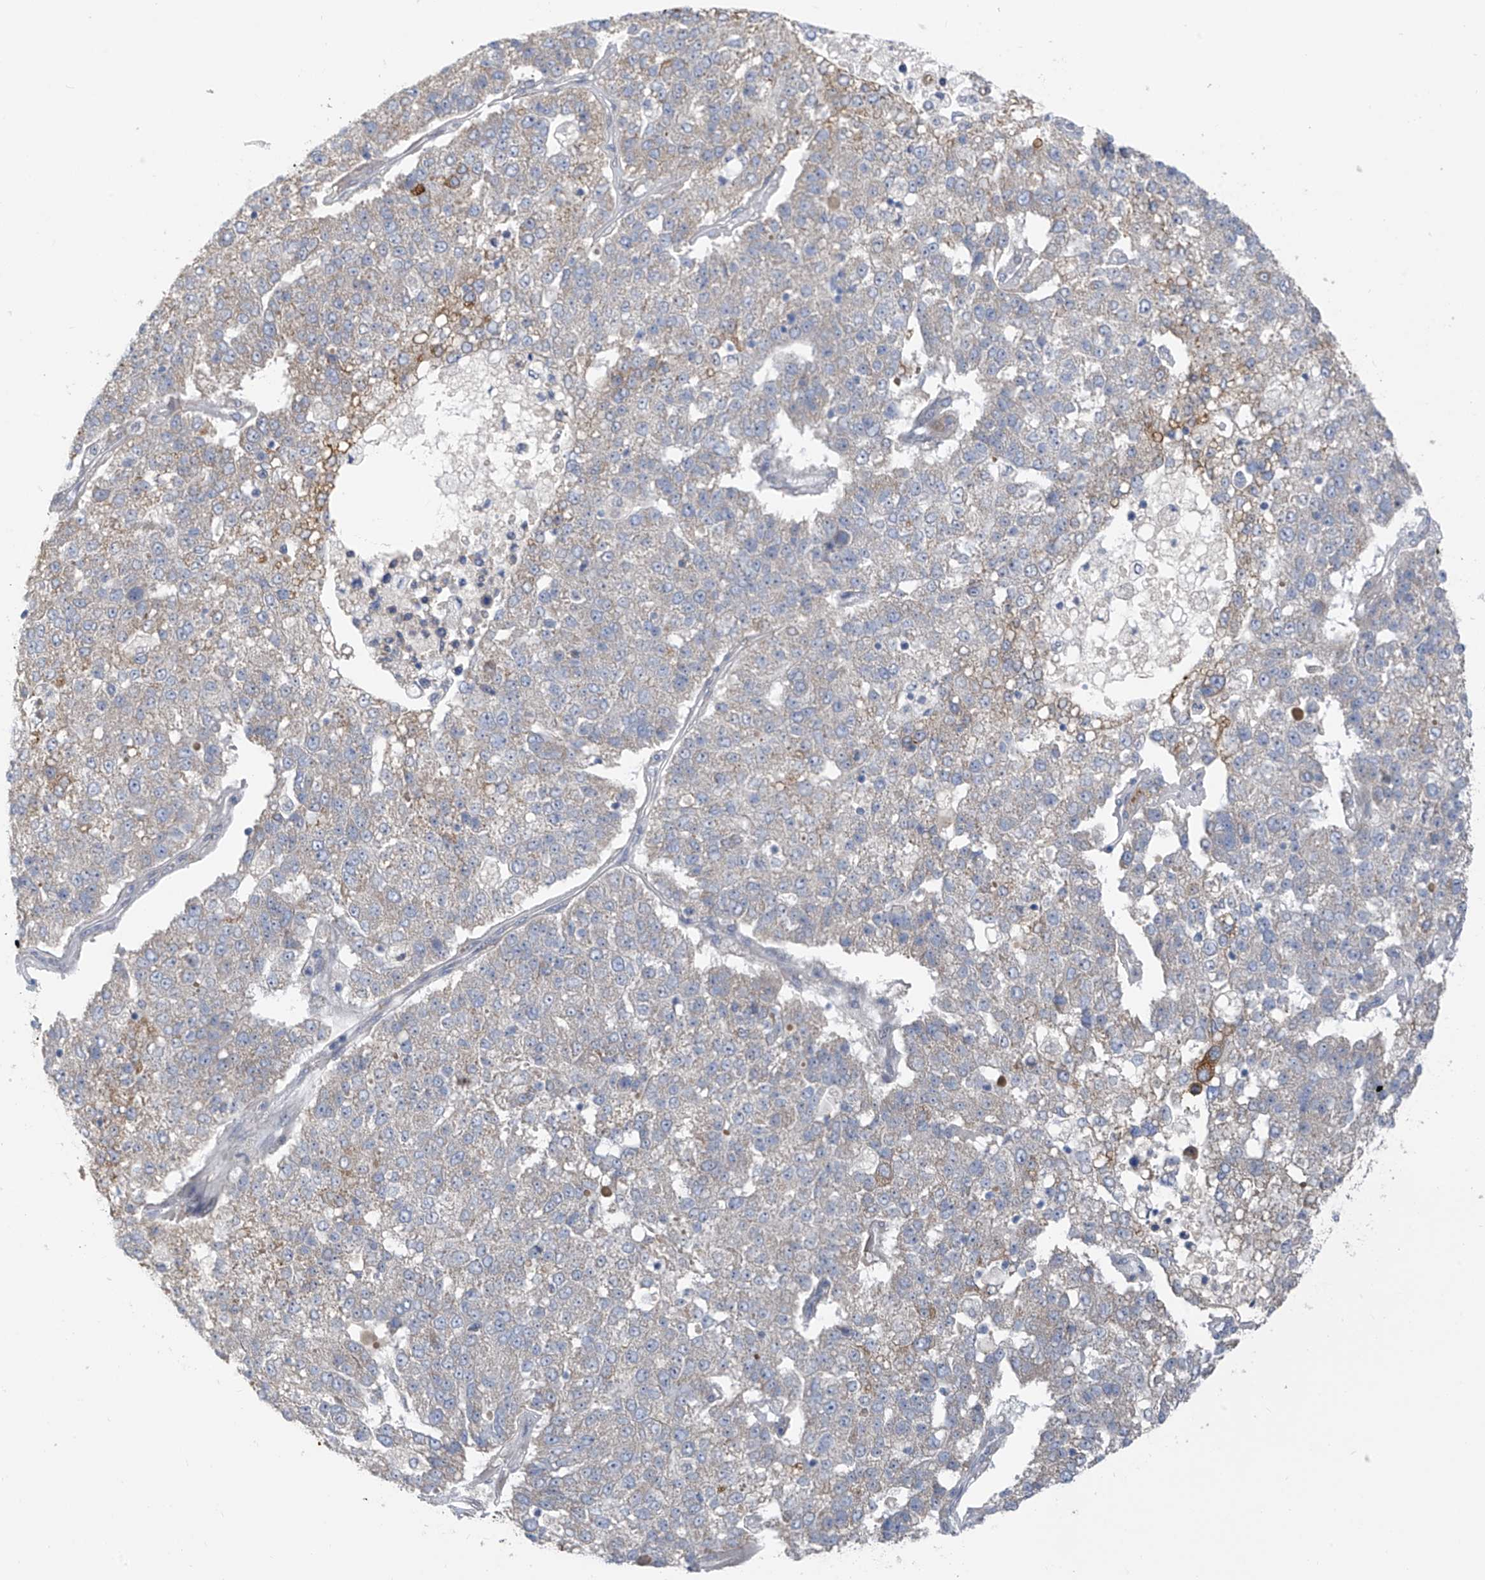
{"staining": {"intensity": "weak", "quantity": "<25%", "location": "cytoplasmic/membranous"}, "tissue": "pancreatic cancer", "cell_type": "Tumor cells", "image_type": "cancer", "snomed": [{"axis": "morphology", "description": "Adenocarcinoma, NOS"}, {"axis": "topography", "description": "Pancreas"}], "caption": "Micrograph shows no protein staining in tumor cells of pancreatic cancer (adenocarcinoma) tissue.", "gene": "CYP4V2", "patient": {"sex": "female", "age": 61}}